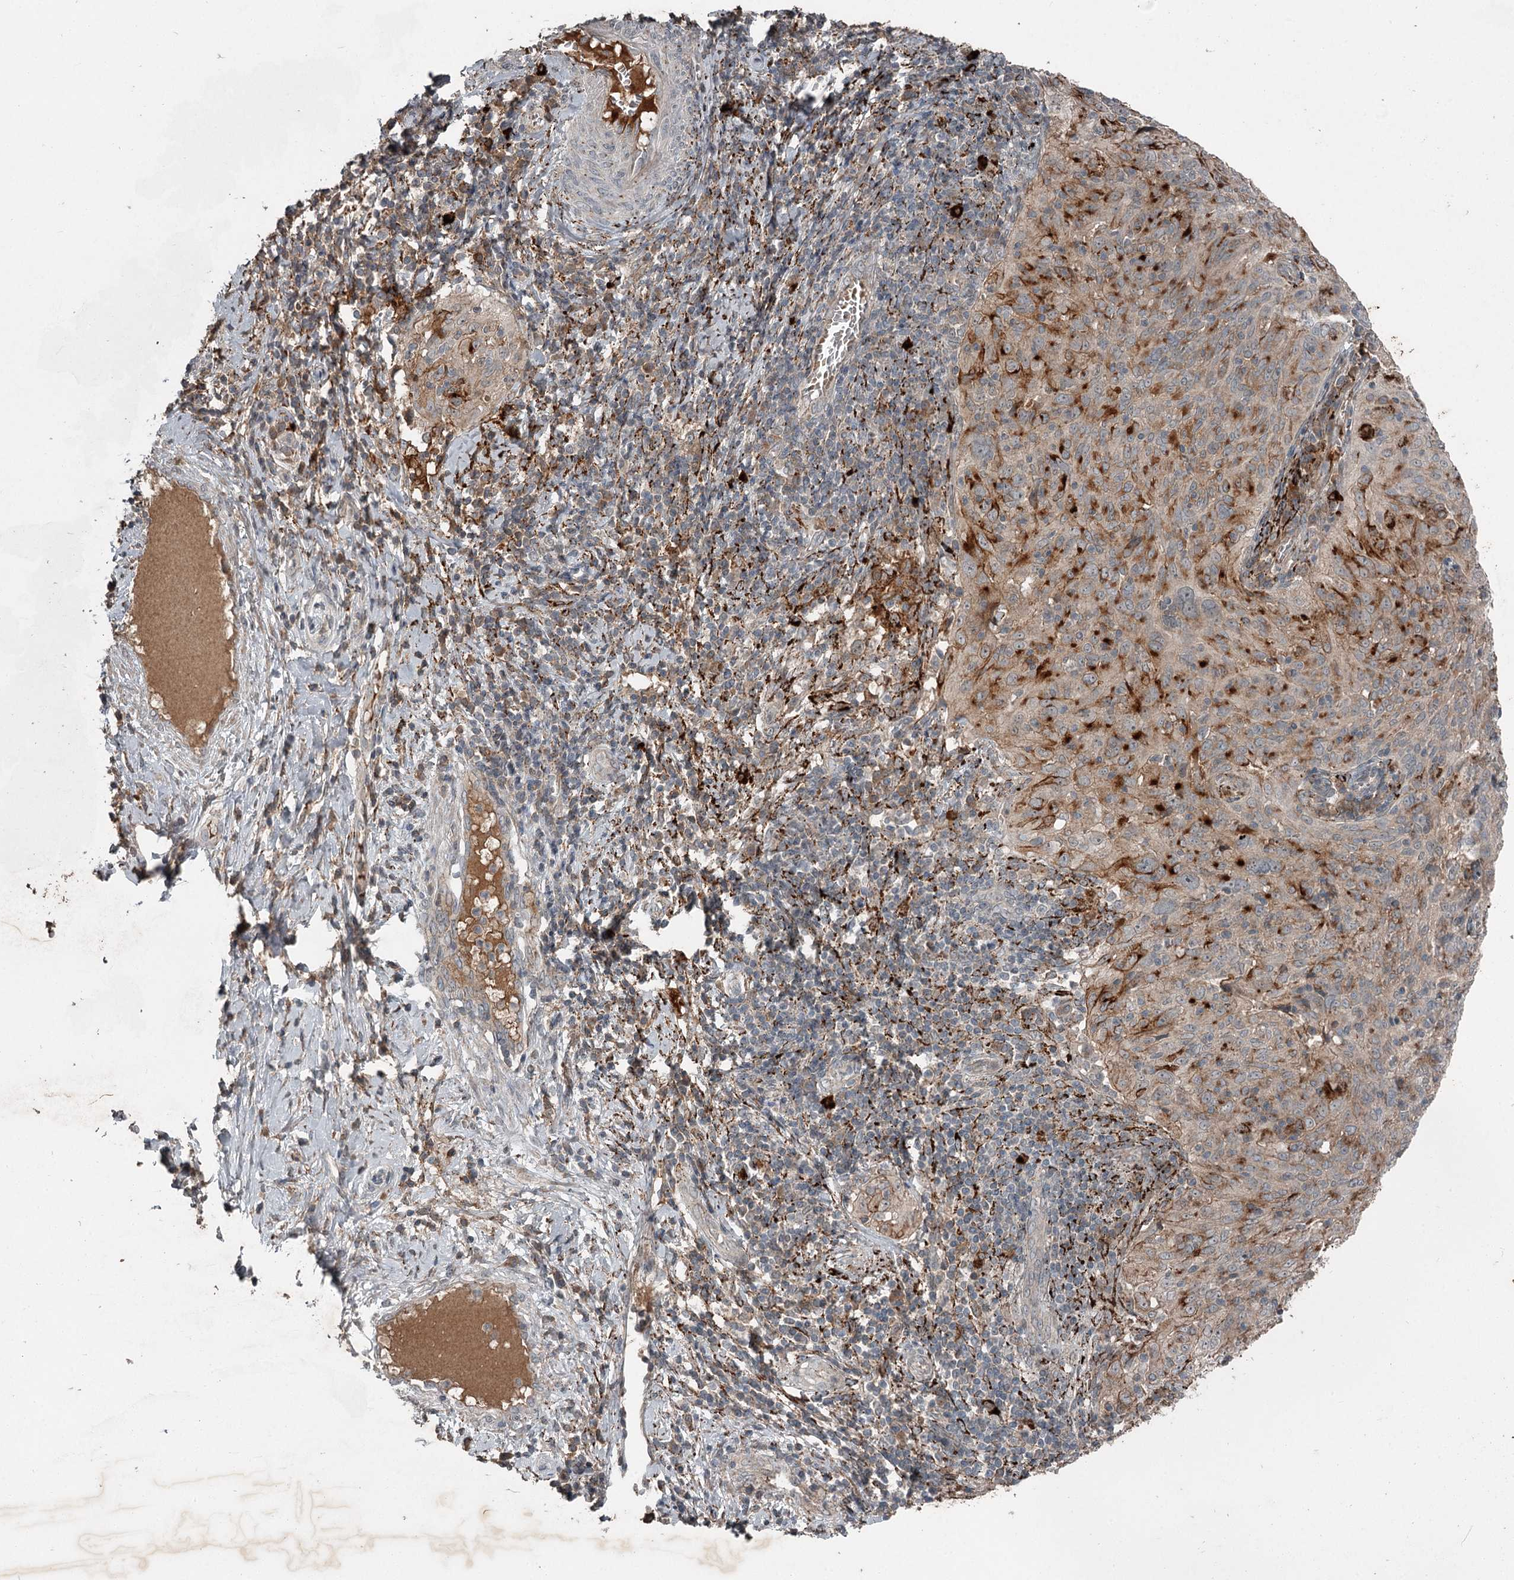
{"staining": {"intensity": "strong", "quantity": "25%-75%", "location": "cytoplasmic/membranous"}, "tissue": "cervical cancer", "cell_type": "Tumor cells", "image_type": "cancer", "snomed": [{"axis": "morphology", "description": "Squamous cell carcinoma, NOS"}, {"axis": "topography", "description": "Cervix"}], "caption": "Protein analysis of cervical squamous cell carcinoma tissue shows strong cytoplasmic/membranous positivity in approximately 25%-75% of tumor cells.", "gene": "SLC39A8", "patient": {"sex": "female", "age": 31}}